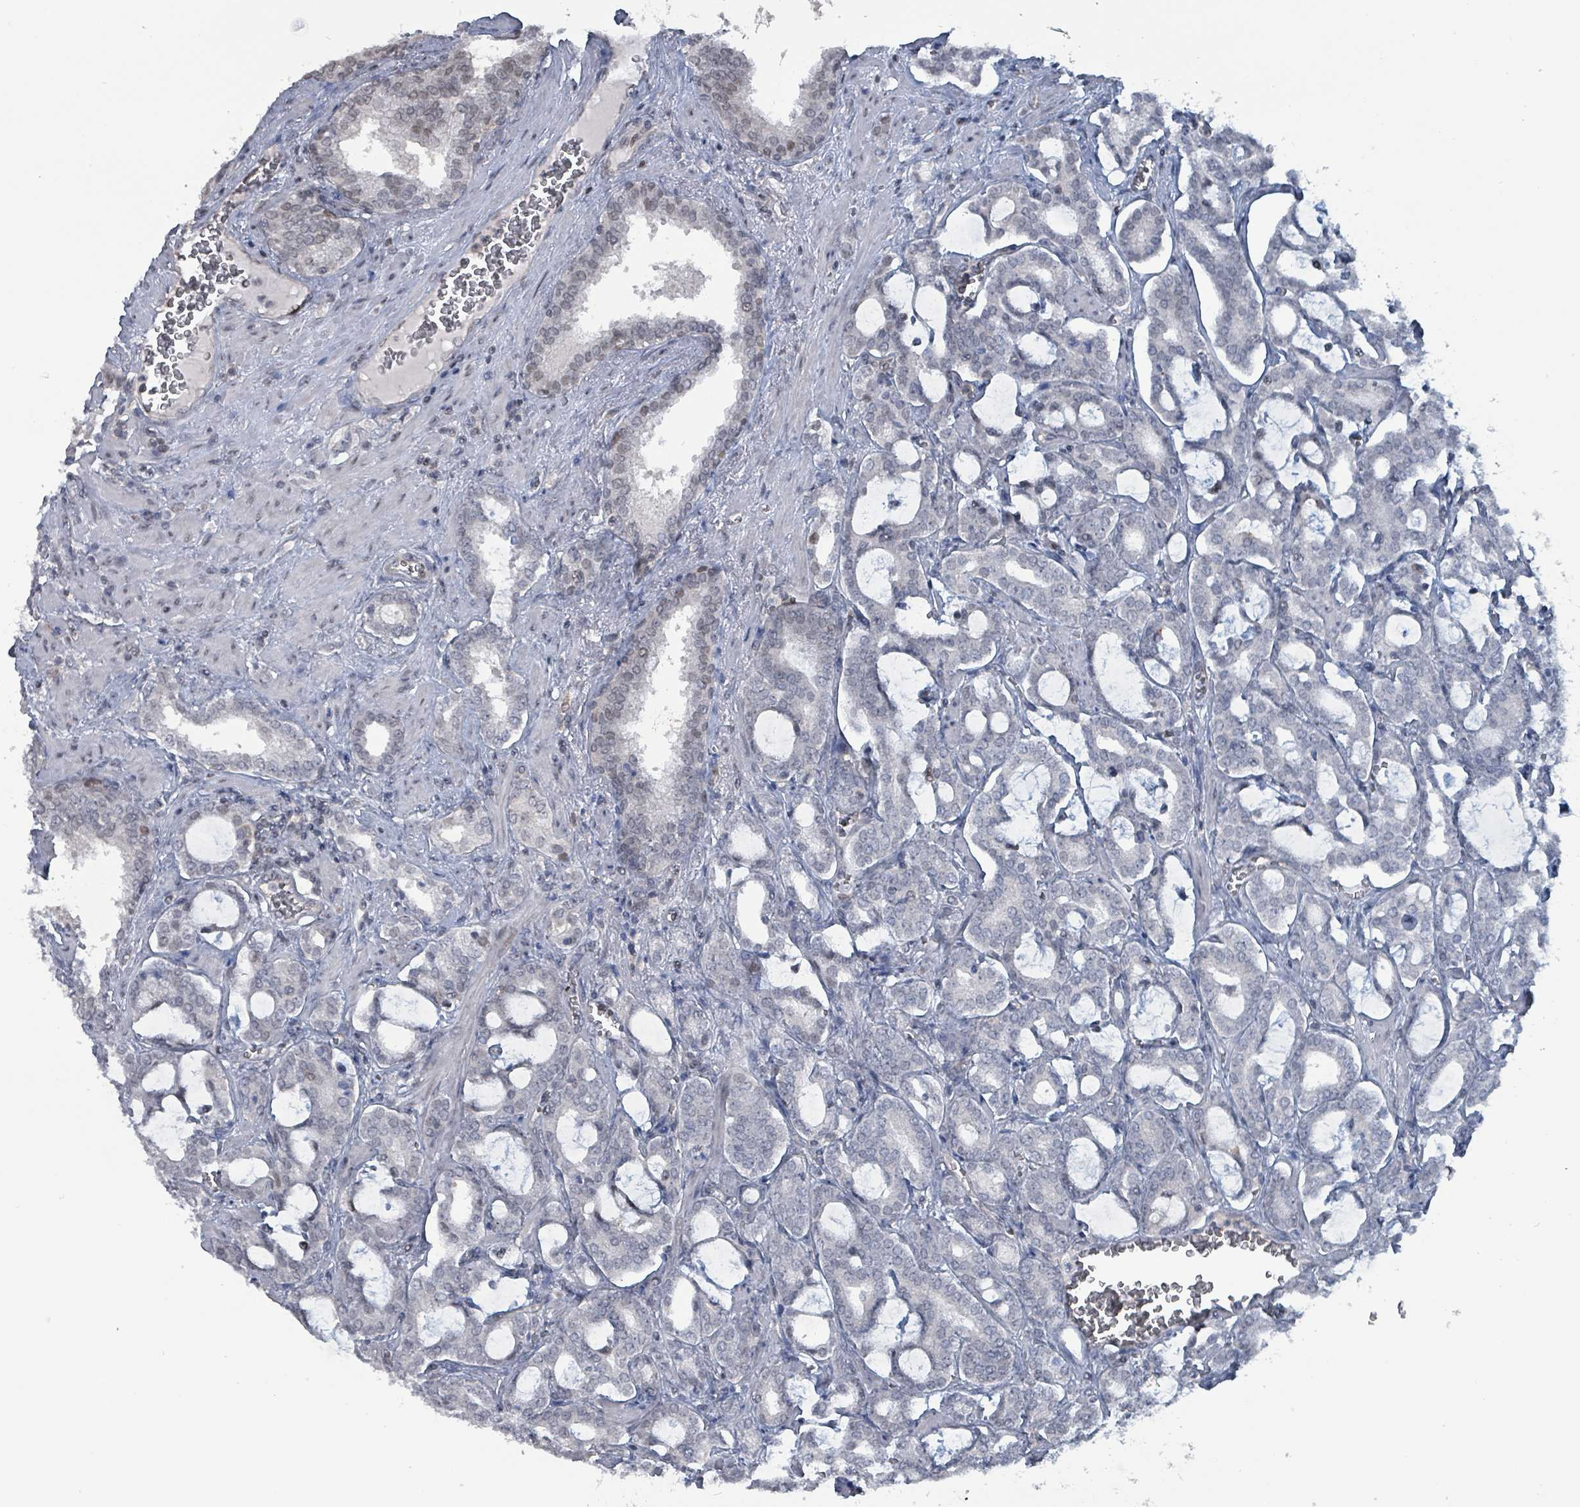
{"staining": {"intensity": "negative", "quantity": "none", "location": "none"}, "tissue": "prostate cancer", "cell_type": "Tumor cells", "image_type": "cancer", "snomed": [{"axis": "morphology", "description": "Adenocarcinoma, High grade"}, {"axis": "topography", "description": "Prostate and seminal vesicle, NOS"}], "caption": "Prostate cancer (adenocarcinoma (high-grade)) stained for a protein using immunohistochemistry (IHC) shows no staining tumor cells.", "gene": "BIVM", "patient": {"sex": "male", "age": 67}}